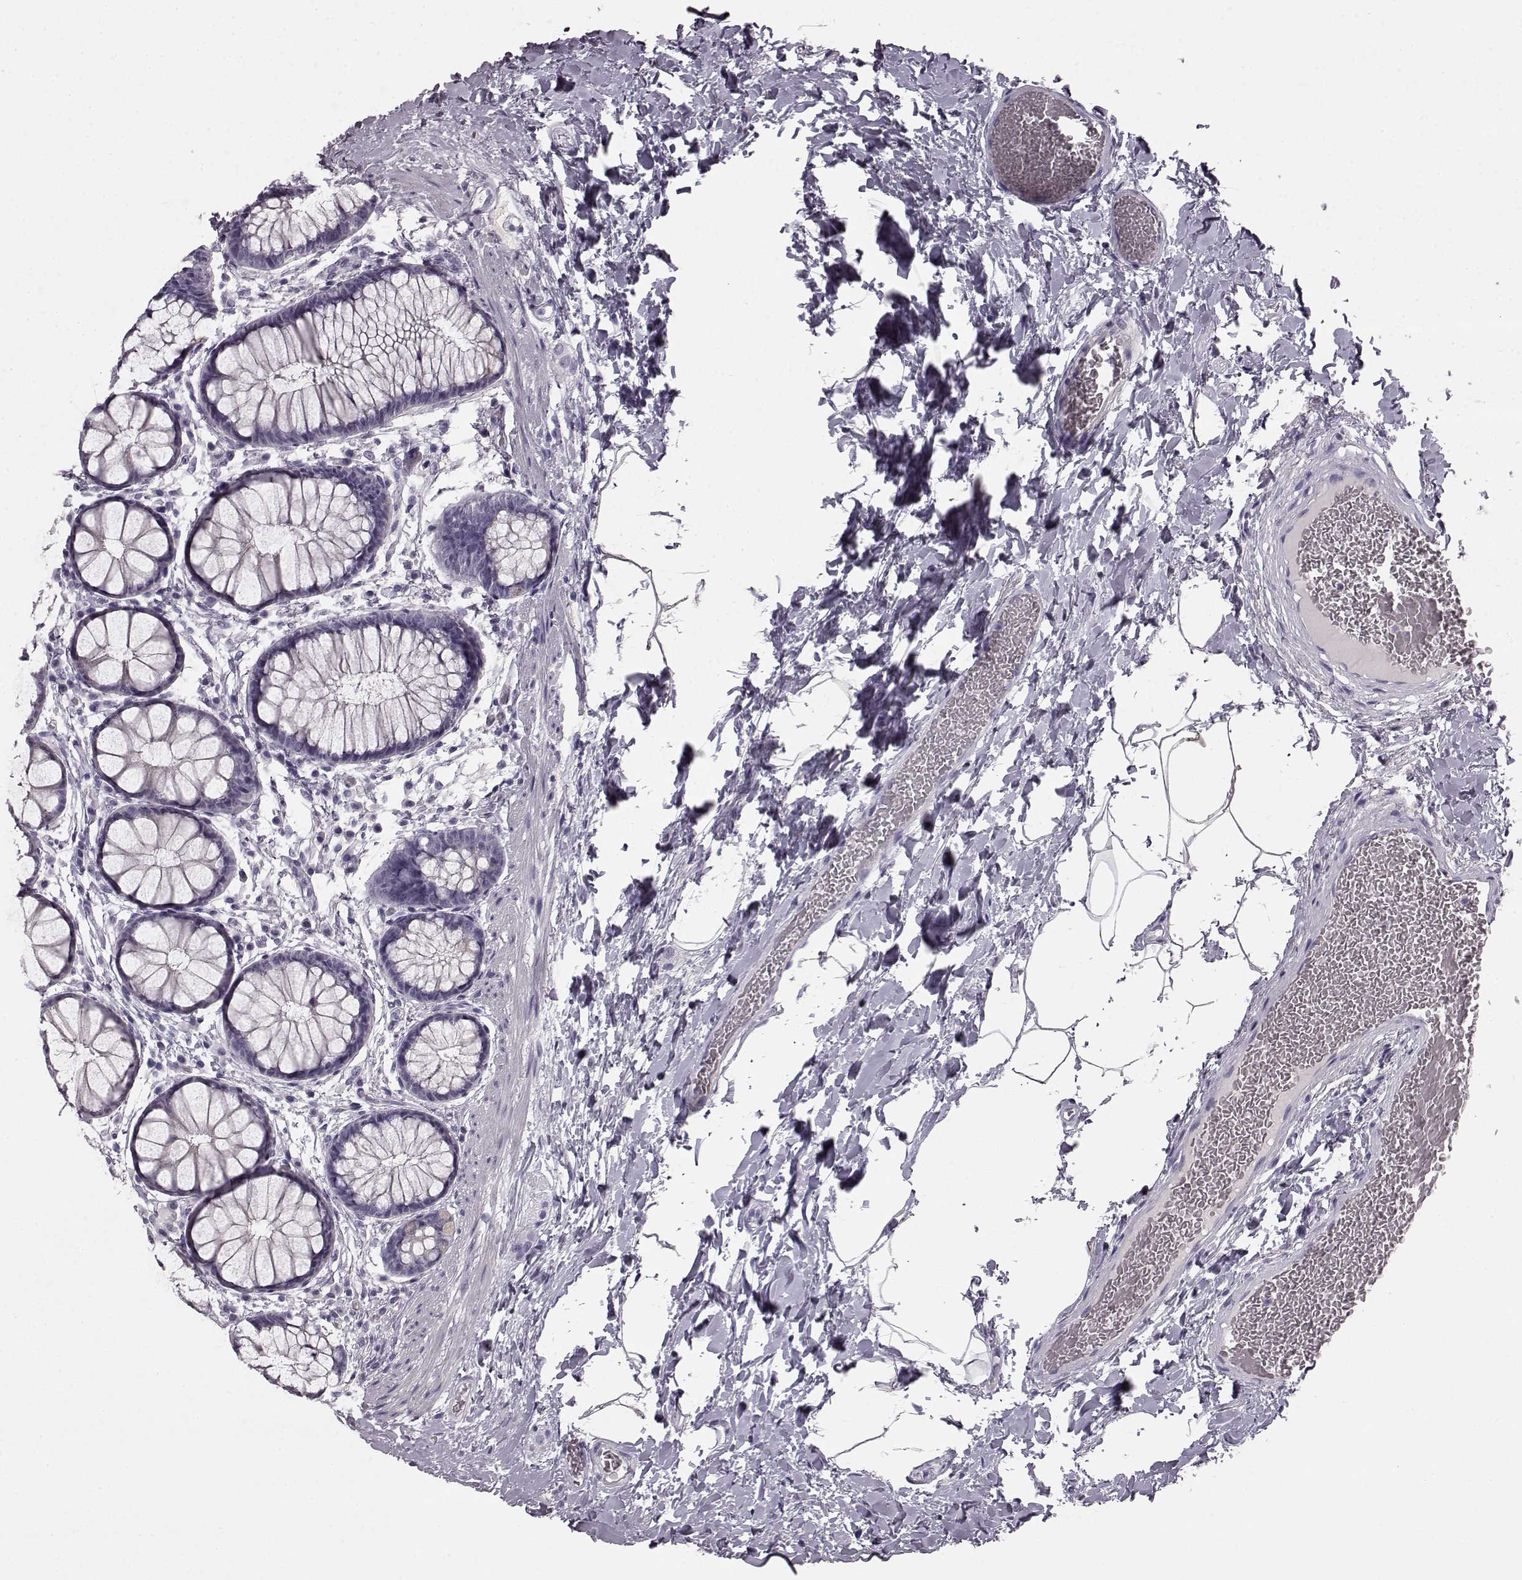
{"staining": {"intensity": "negative", "quantity": "none", "location": "none"}, "tissue": "rectum", "cell_type": "Glandular cells", "image_type": "normal", "snomed": [{"axis": "morphology", "description": "Normal tissue, NOS"}, {"axis": "topography", "description": "Rectum"}], "caption": "The IHC histopathology image has no significant staining in glandular cells of rectum. (DAB (3,3'-diaminobenzidine) IHC visualized using brightfield microscopy, high magnification).", "gene": "KRT81", "patient": {"sex": "female", "age": 62}}